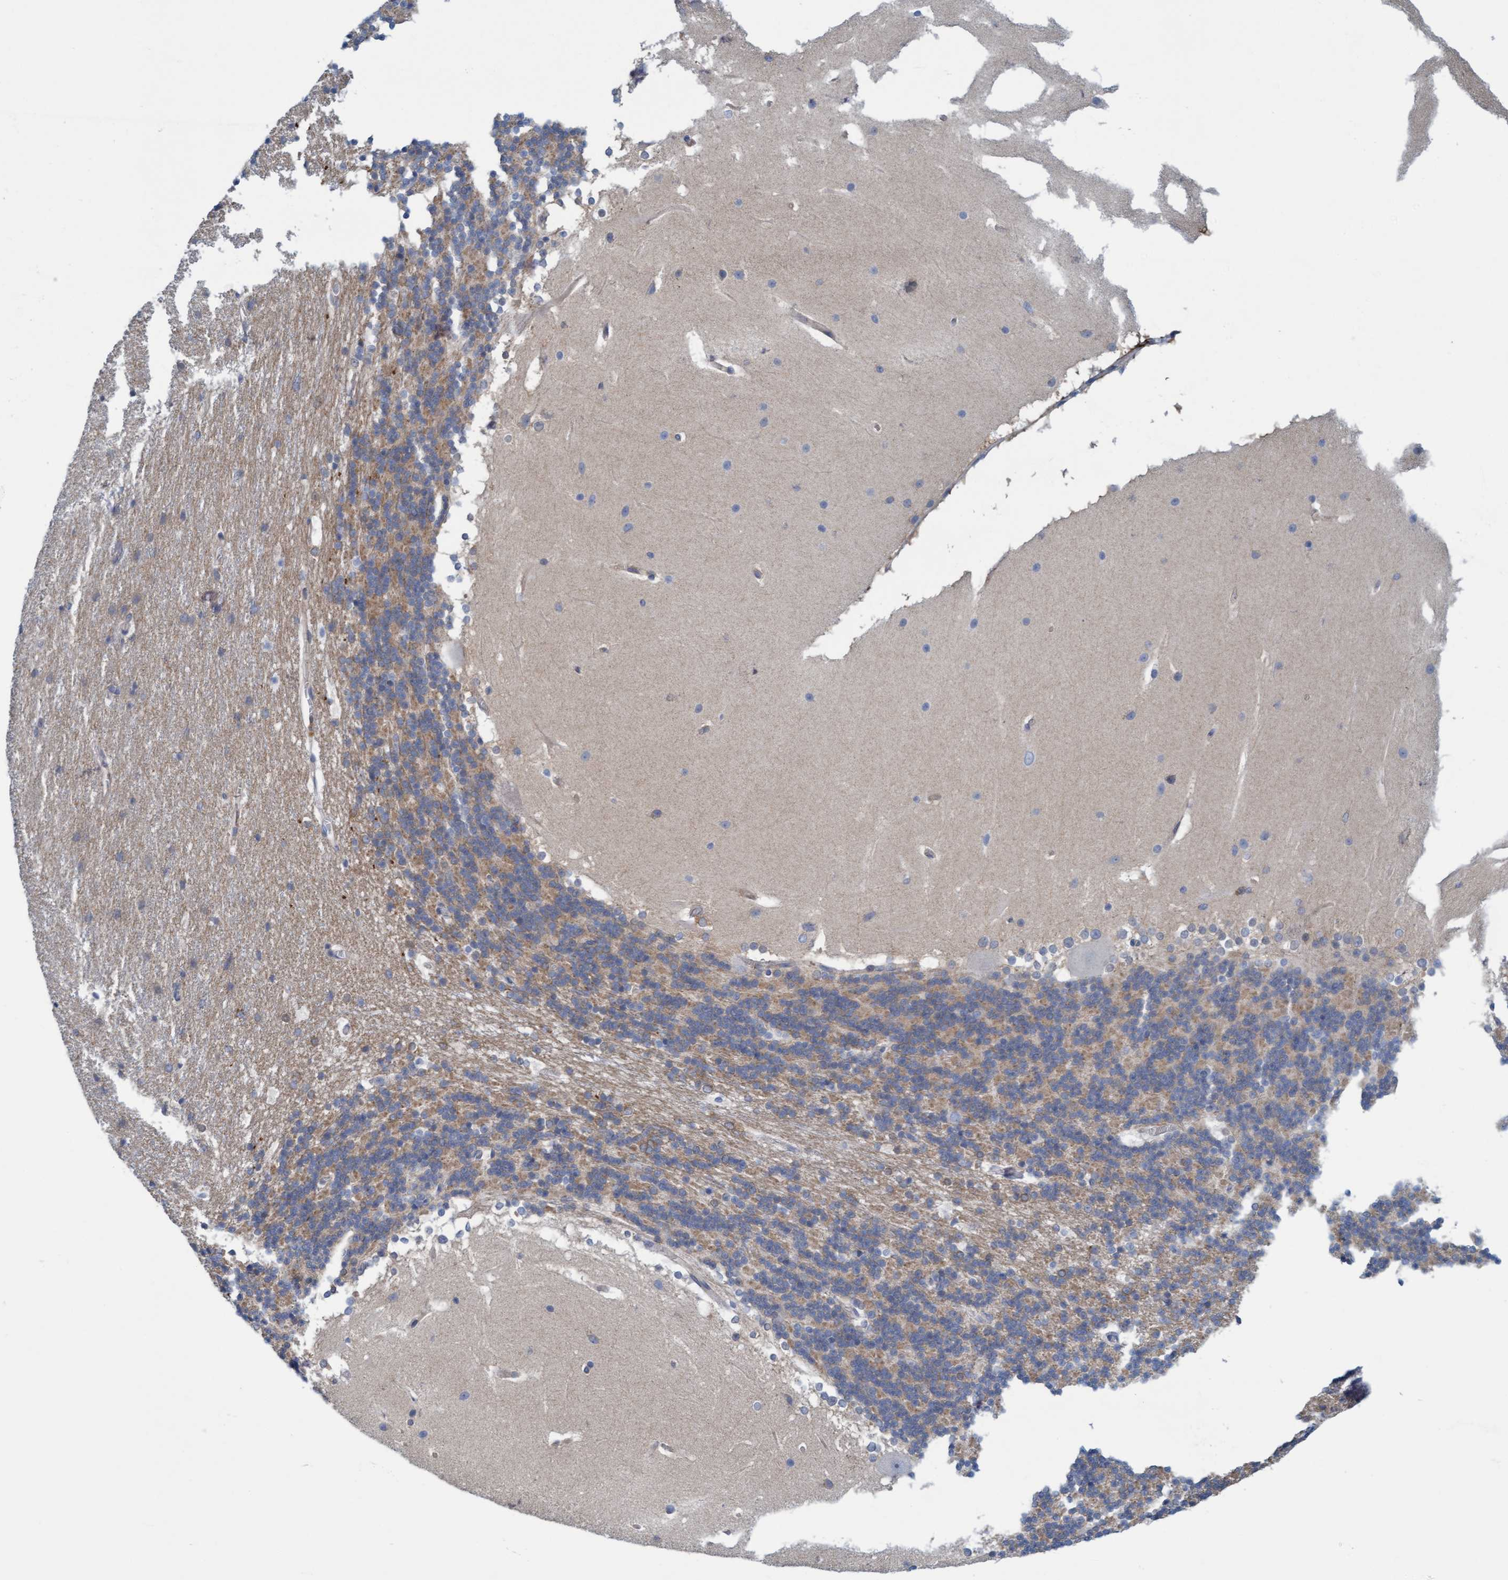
{"staining": {"intensity": "weak", "quantity": ">75%", "location": "cytoplasmic/membranous"}, "tissue": "cerebellum", "cell_type": "Cells in granular layer", "image_type": "normal", "snomed": [{"axis": "morphology", "description": "Normal tissue, NOS"}, {"axis": "topography", "description": "Cerebellum"}], "caption": "Protein positivity by immunohistochemistry (IHC) exhibits weak cytoplasmic/membranous expression in about >75% of cells in granular layer in benign cerebellum. Immunohistochemistry (ihc) stains the protein of interest in brown and the nuclei are stained blue.", "gene": "FNBP1", "patient": {"sex": "female", "age": 19}}